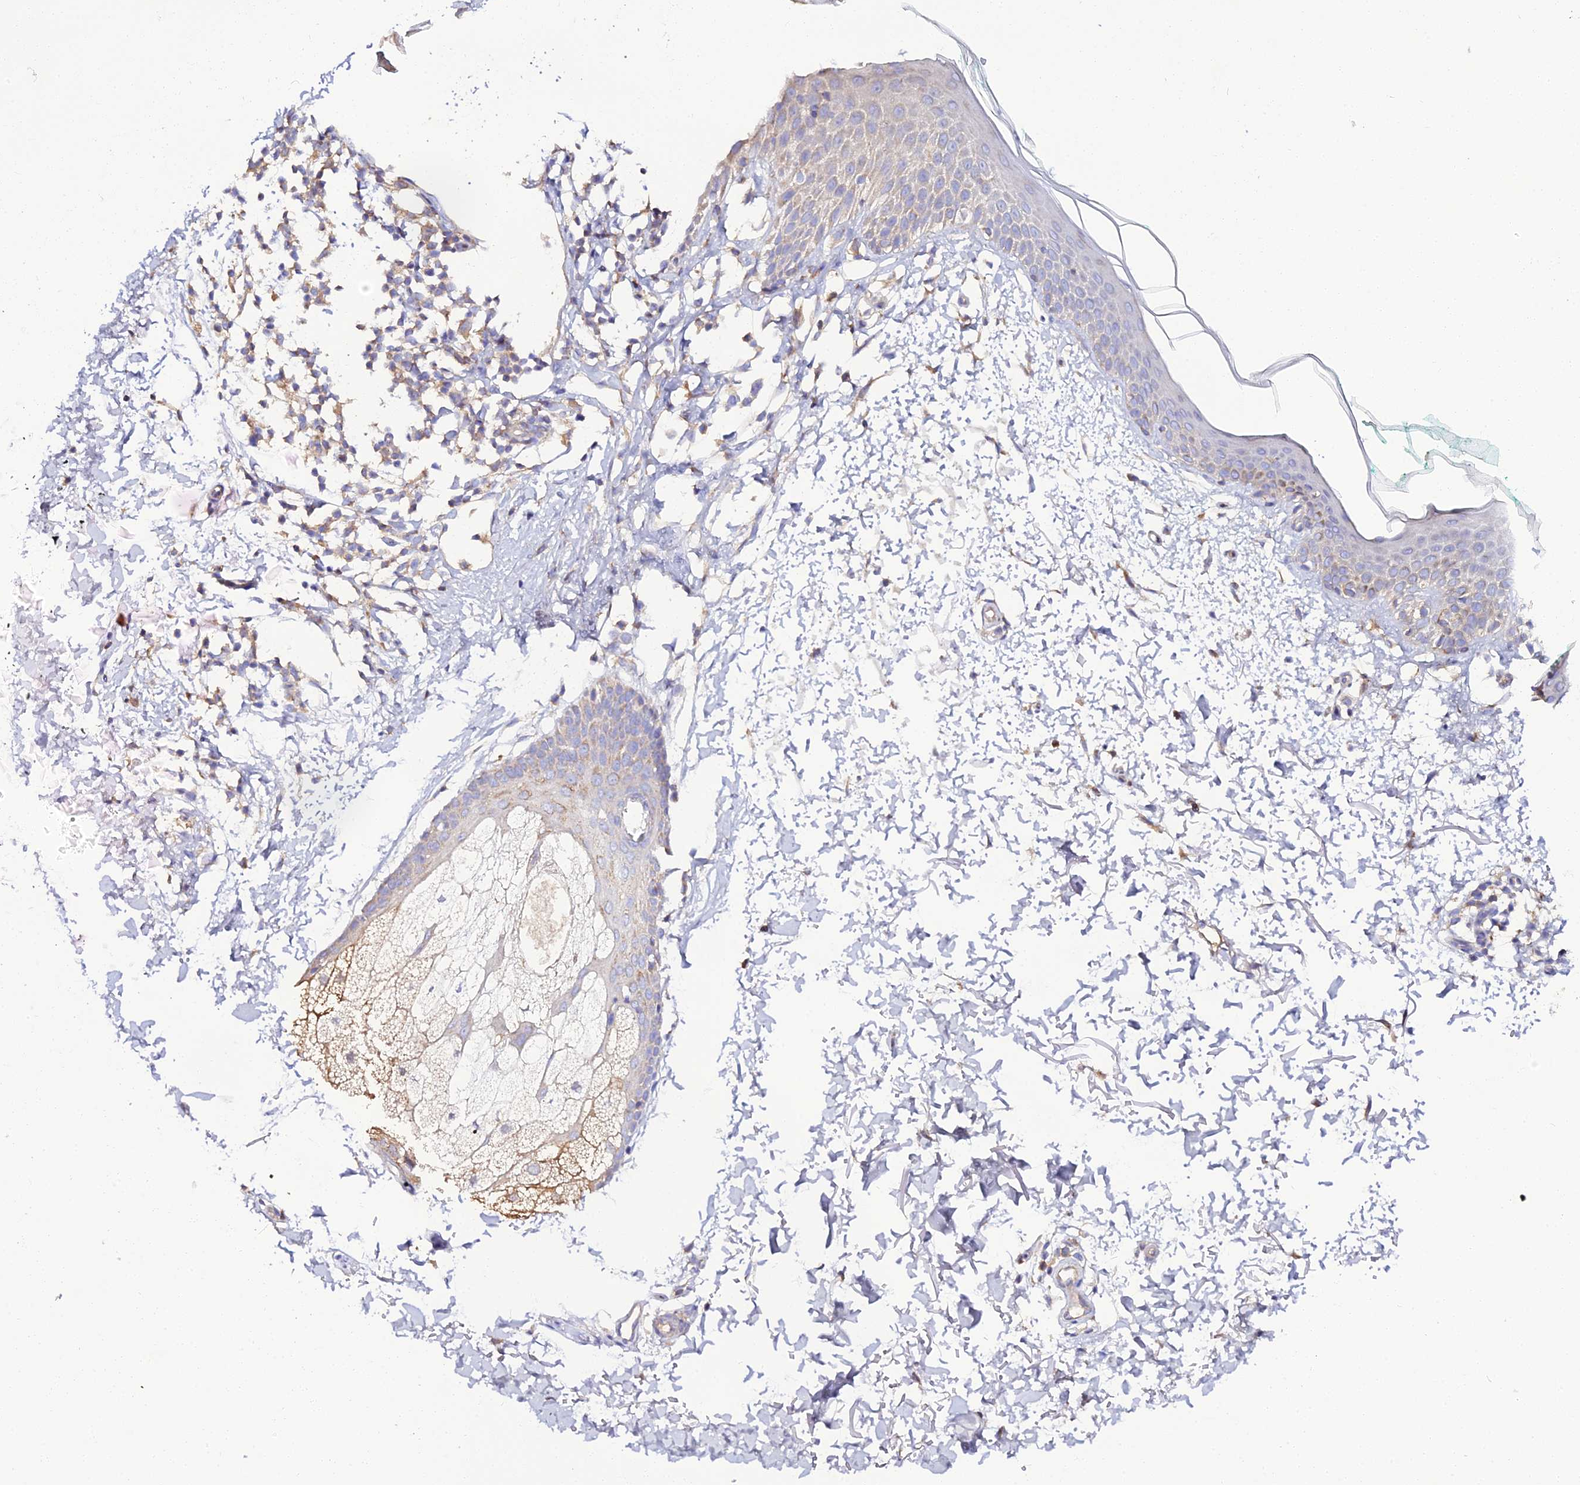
{"staining": {"intensity": "moderate", "quantity": ">75%", "location": "cytoplasmic/membranous"}, "tissue": "skin", "cell_type": "Fibroblasts", "image_type": "normal", "snomed": [{"axis": "morphology", "description": "Normal tissue, NOS"}, {"axis": "topography", "description": "Skin"}], "caption": "Immunohistochemical staining of benign skin displays medium levels of moderate cytoplasmic/membranous expression in approximately >75% of fibroblasts.", "gene": "SCX", "patient": {"sex": "male", "age": 66}}